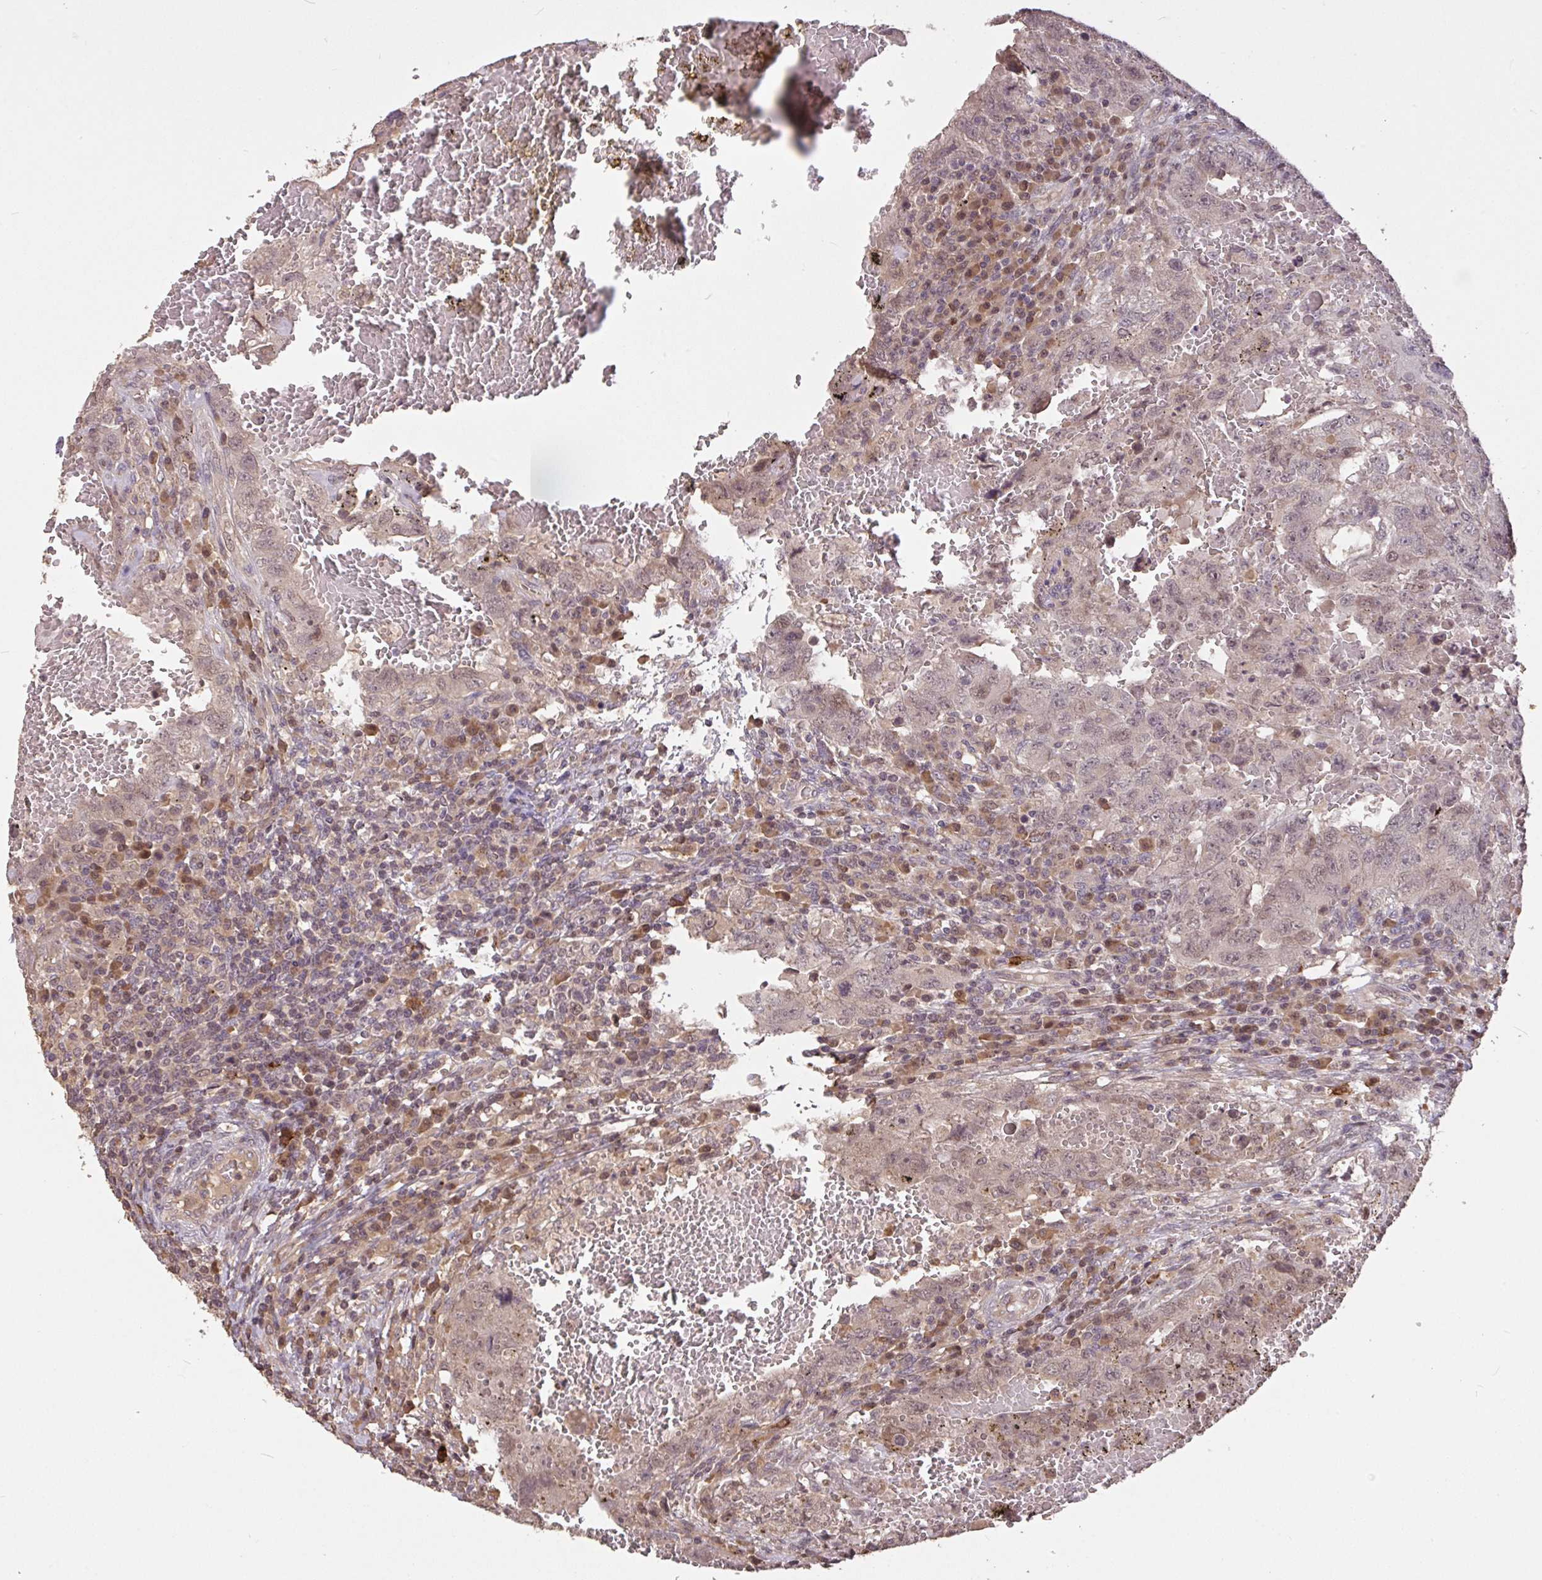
{"staining": {"intensity": "weak", "quantity": "25%-75%", "location": "nuclear"}, "tissue": "testis cancer", "cell_type": "Tumor cells", "image_type": "cancer", "snomed": [{"axis": "morphology", "description": "Carcinoma, Embryonal, NOS"}, {"axis": "topography", "description": "Testis"}], "caption": "DAB (3,3'-diaminobenzidine) immunohistochemical staining of human embryonal carcinoma (testis) displays weak nuclear protein expression in about 25%-75% of tumor cells.", "gene": "FCER1A", "patient": {"sex": "male", "age": 26}}